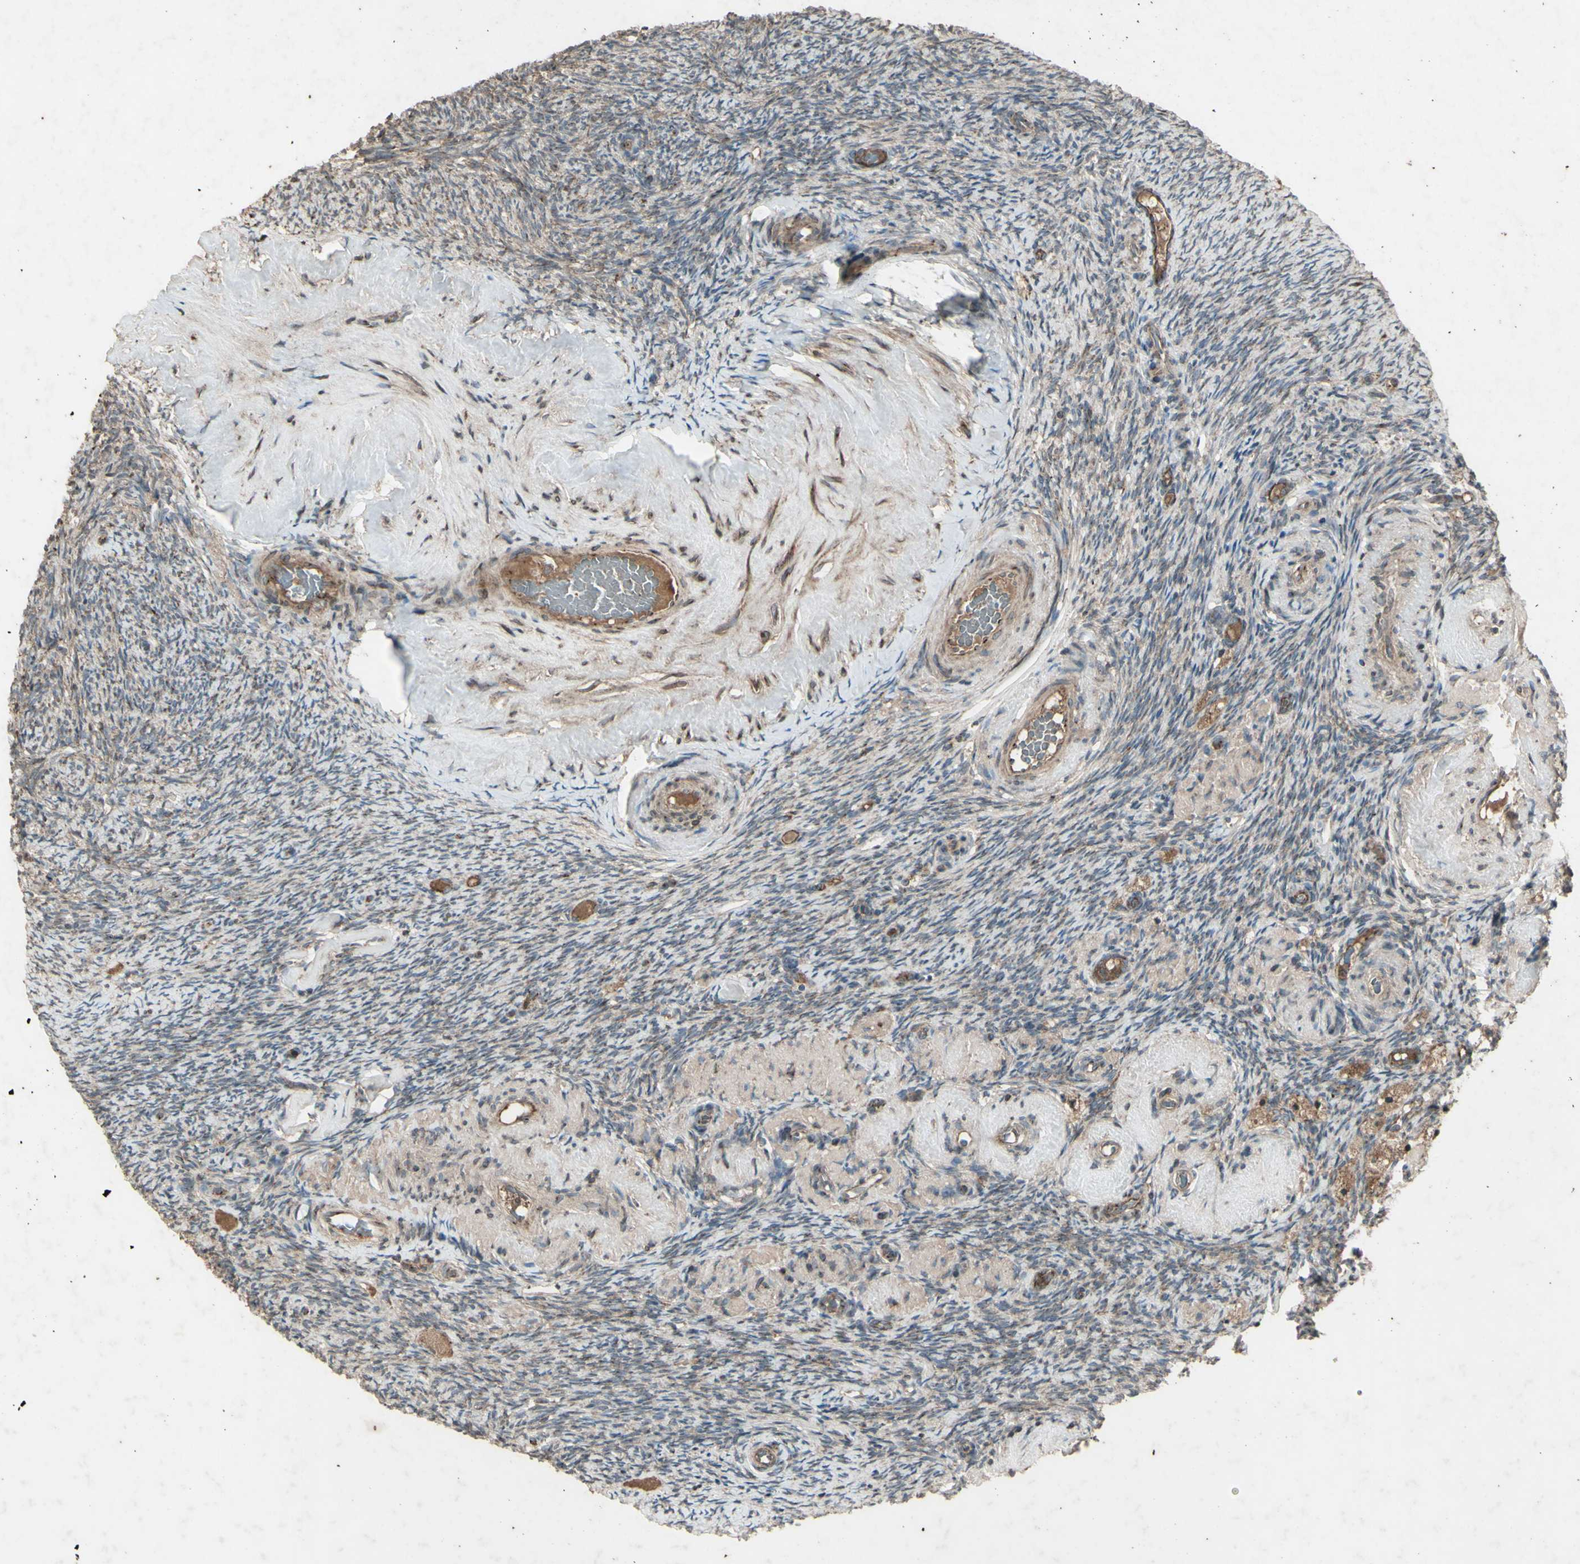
{"staining": {"intensity": "strong", "quantity": ">75%", "location": "cytoplasmic/membranous"}, "tissue": "ovary", "cell_type": "Follicle cells", "image_type": "normal", "snomed": [{"axis": "morphology", "description": "Normal tissue, NOS"}, {"axis": "topography", "description": "Ovary"}], "caption": "Follicle cells exhibit strong cytoplasmic/membranous staining in about >75% of cells in unremarkable ovary. The staining was performed using DAB (3,3'-diaminobenzidine) to visualize the protein expression in brown, while the nuclei were stained in blue with hematoxylin (Magnification: 20x).", "gene": "AP1G1", "patient": {"sex": "female", "age": 60}}